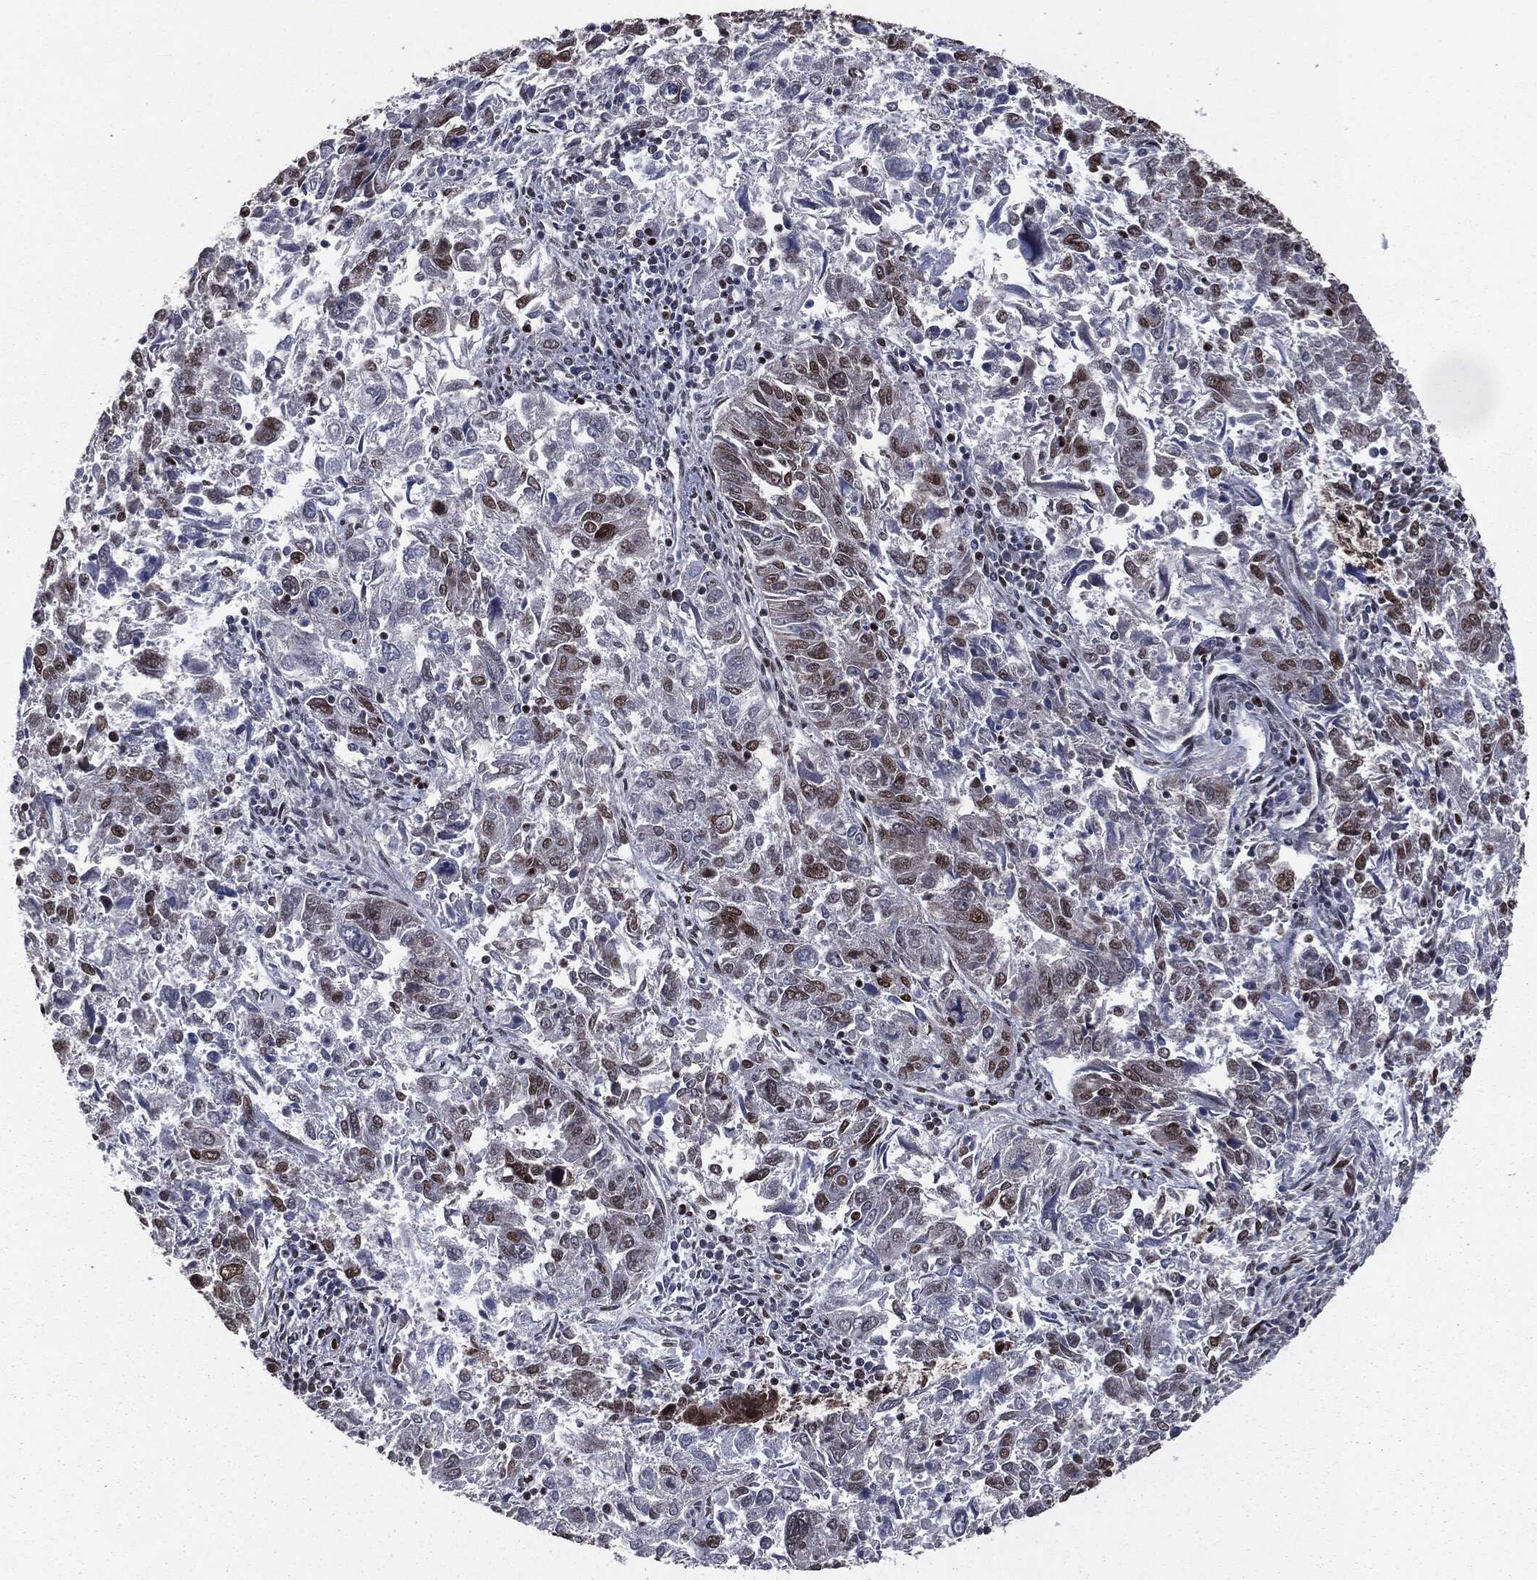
{"staining": {"intensity": "strong", "quantity": "<25%", "location": "nuclear"}, "tissue": "endometrial cancer", "cell_type": "Tumor cells", "image_type": "cancer", "snomed": [{"axis": "morphology", "description": "Adenocarcinoma, NOS"}, {"axis": "topography", "description": "Endometrium"}], "caption": "An immunohistochemistry (IHC) micrograph of neoplastic tissue is shown. Protein staining in brown shows strong nuclear positivity in endometrial adenocarcinoma within tumor cells.", "gene": "DVL2", "patient": {"sex": "female", "age": 42}}